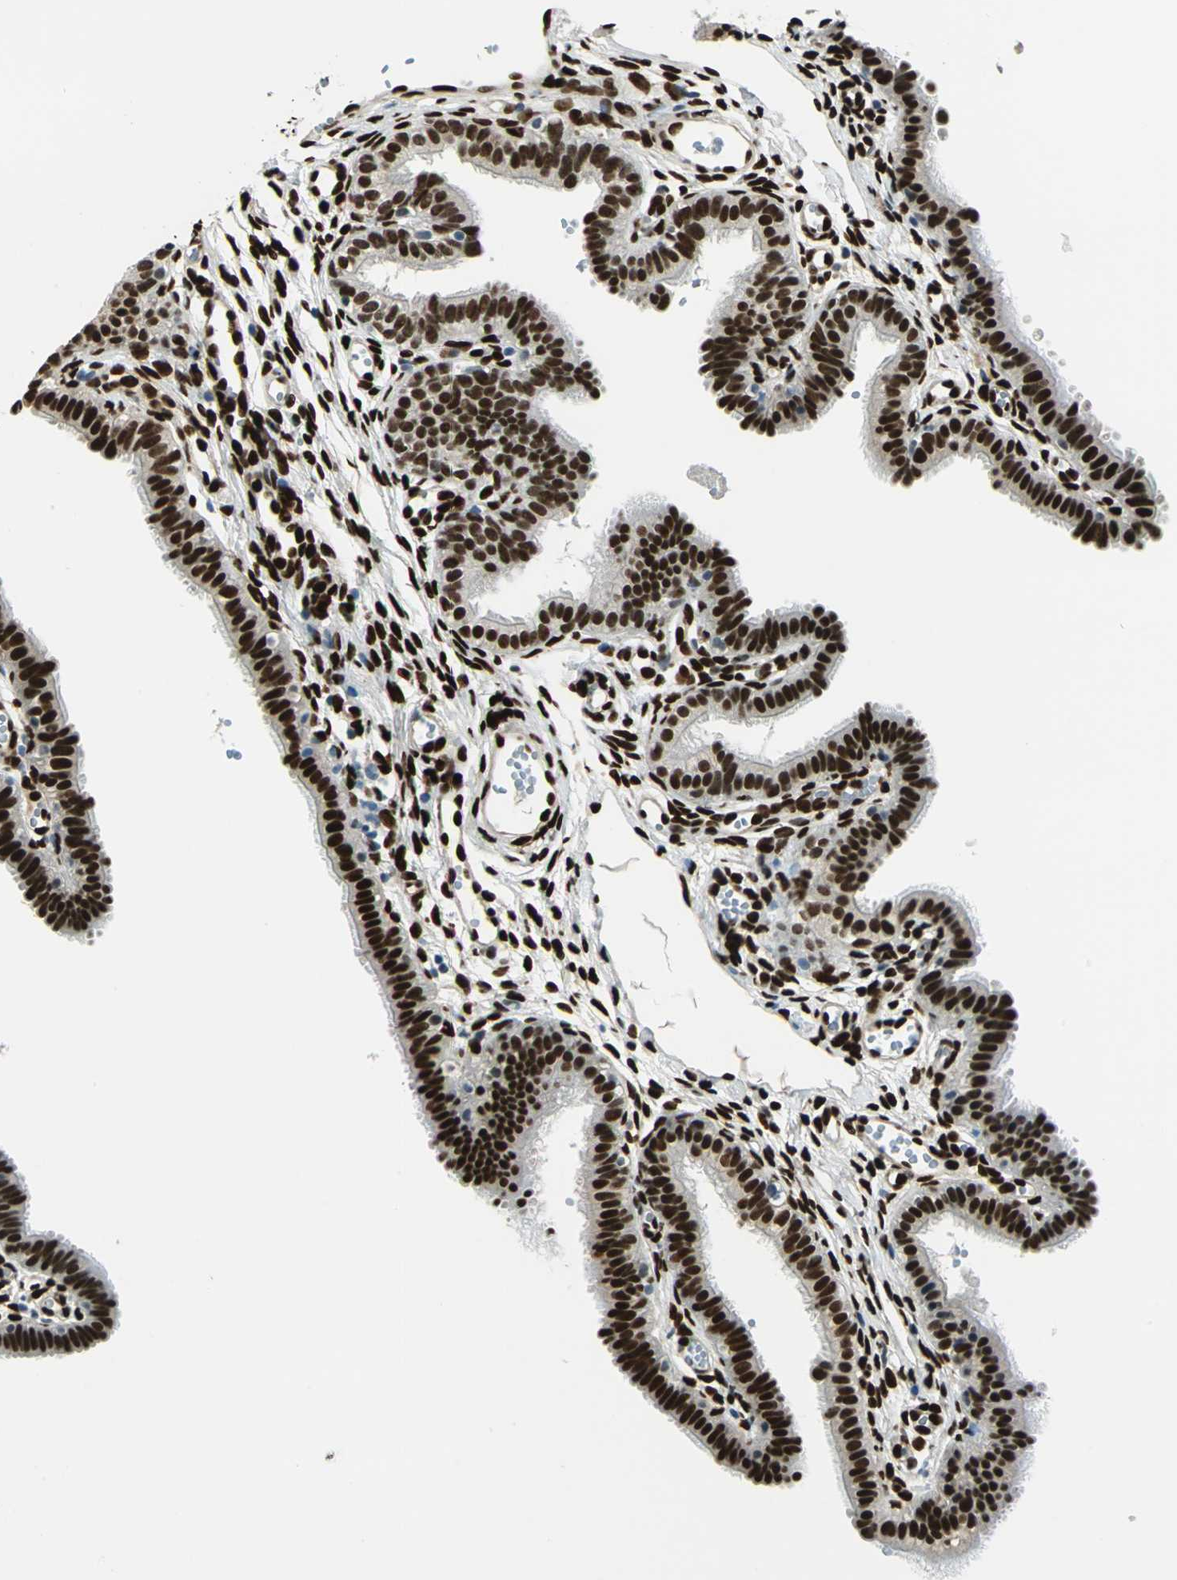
{"staining": {"intensity": "strong", "quantity": ">75%", "location": "nuclear"}, "tissue": "fallopian tube", "cell_type": "Glandular cells", "image_type": "normal", "snomed": [{"axis": "morphology", "description": "Normal tissue, NOS"}, {"axis": "topography", "description": "Fallopian tube"}, {"axis": "topography", "description": "Placenta"}], "caption": "The image reveals staining of benign fallopian tube, revealing strong nuclear protein expression (brown color) within glandular cells.", "gene": "NFIA", "patient": {"sex": "female", "age": 34}}